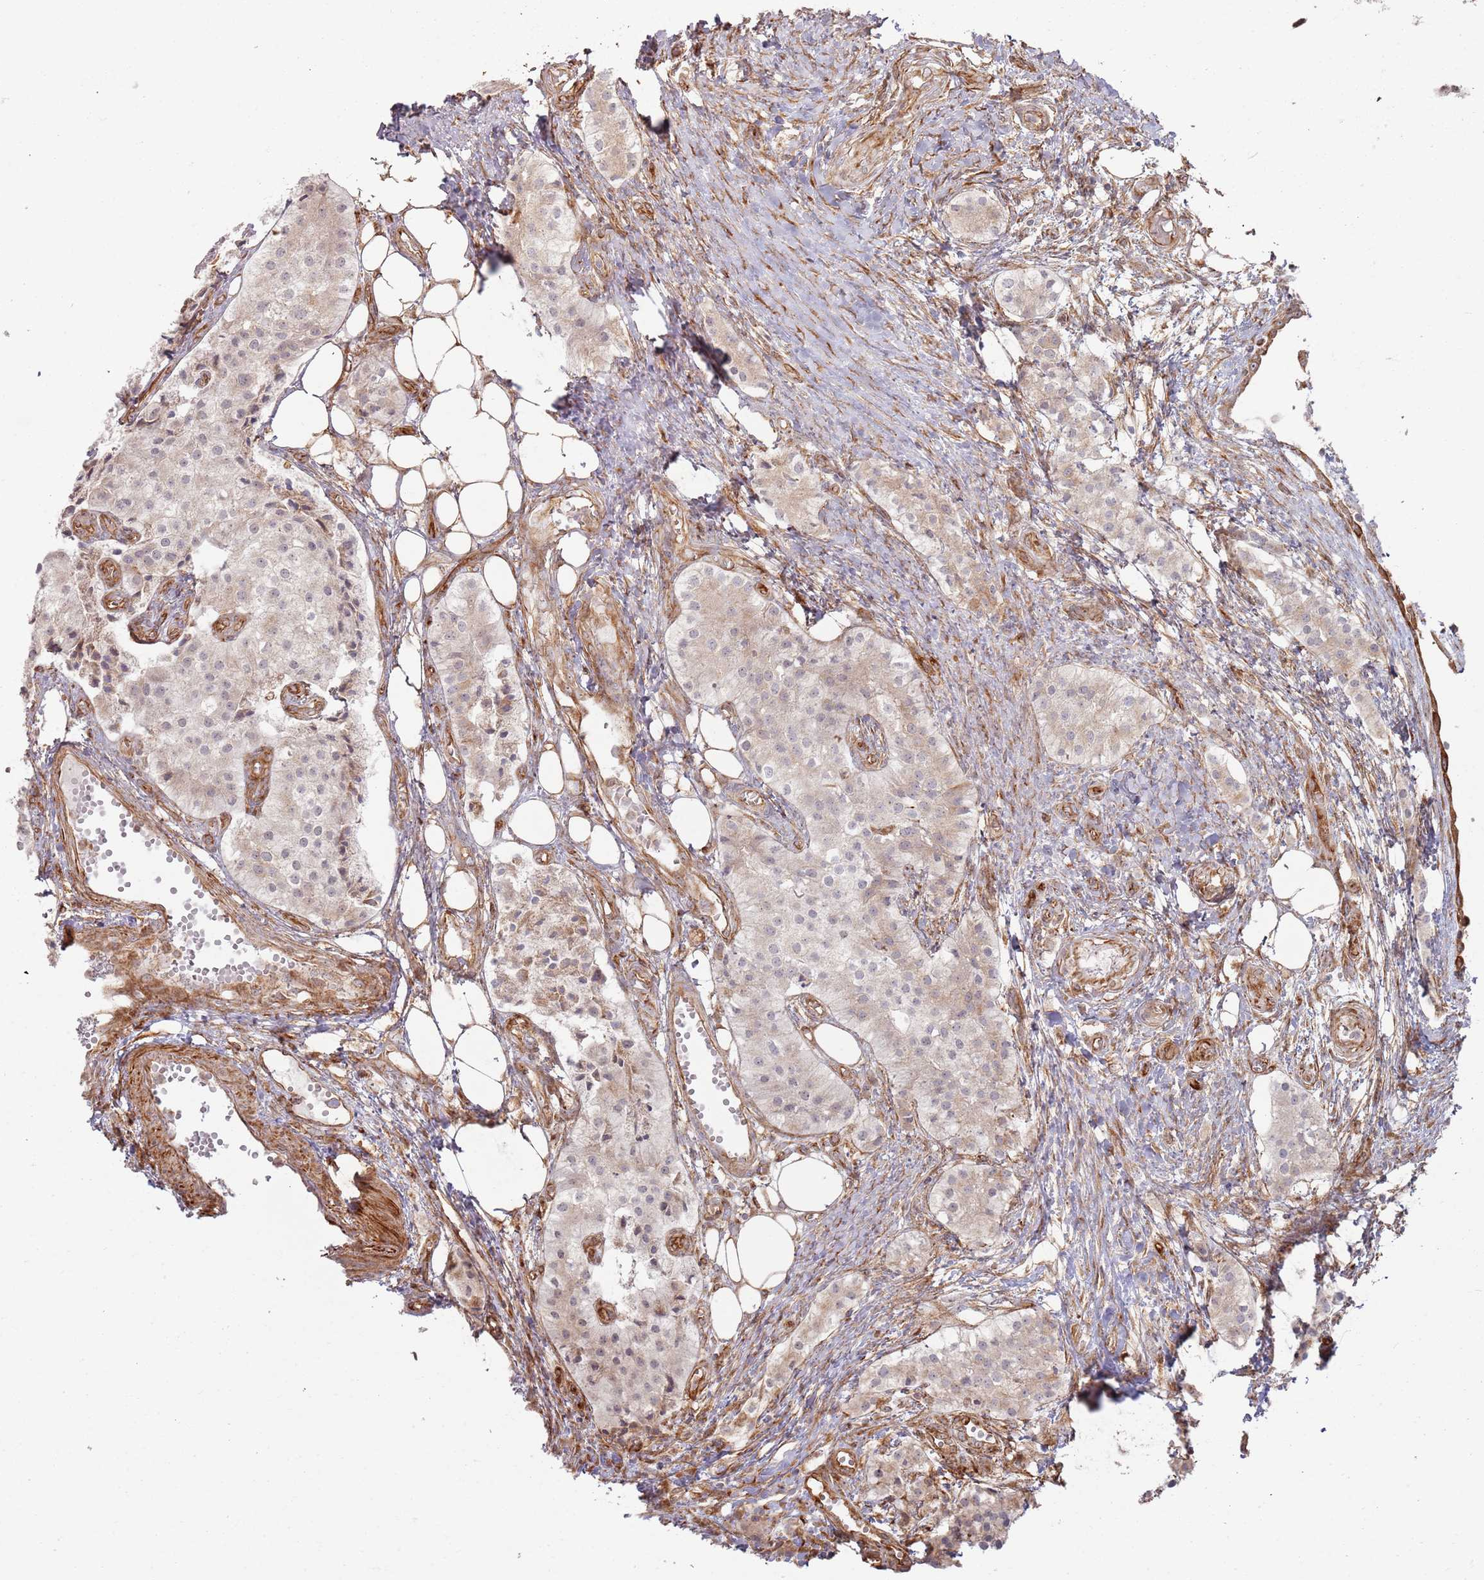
{"staining": {"intensity": "weak", "quantity": "<25%", "location": "cytoplasmic/membranous"}, "tissue": "carcinoid", "cell_type": "Tumor cells", "image_type": "cancer", "snomed": [{"axis": "morphology", "description": "Carcinoid, malignant, NOS"}, {"axis": "topography", "description": "Colon"}], "caption": "Tumor cells are negative for brown protein staining in carcinoid (malignant).", "gene": "PHF21A", "patient": {"sex": "female", "age": 52}}